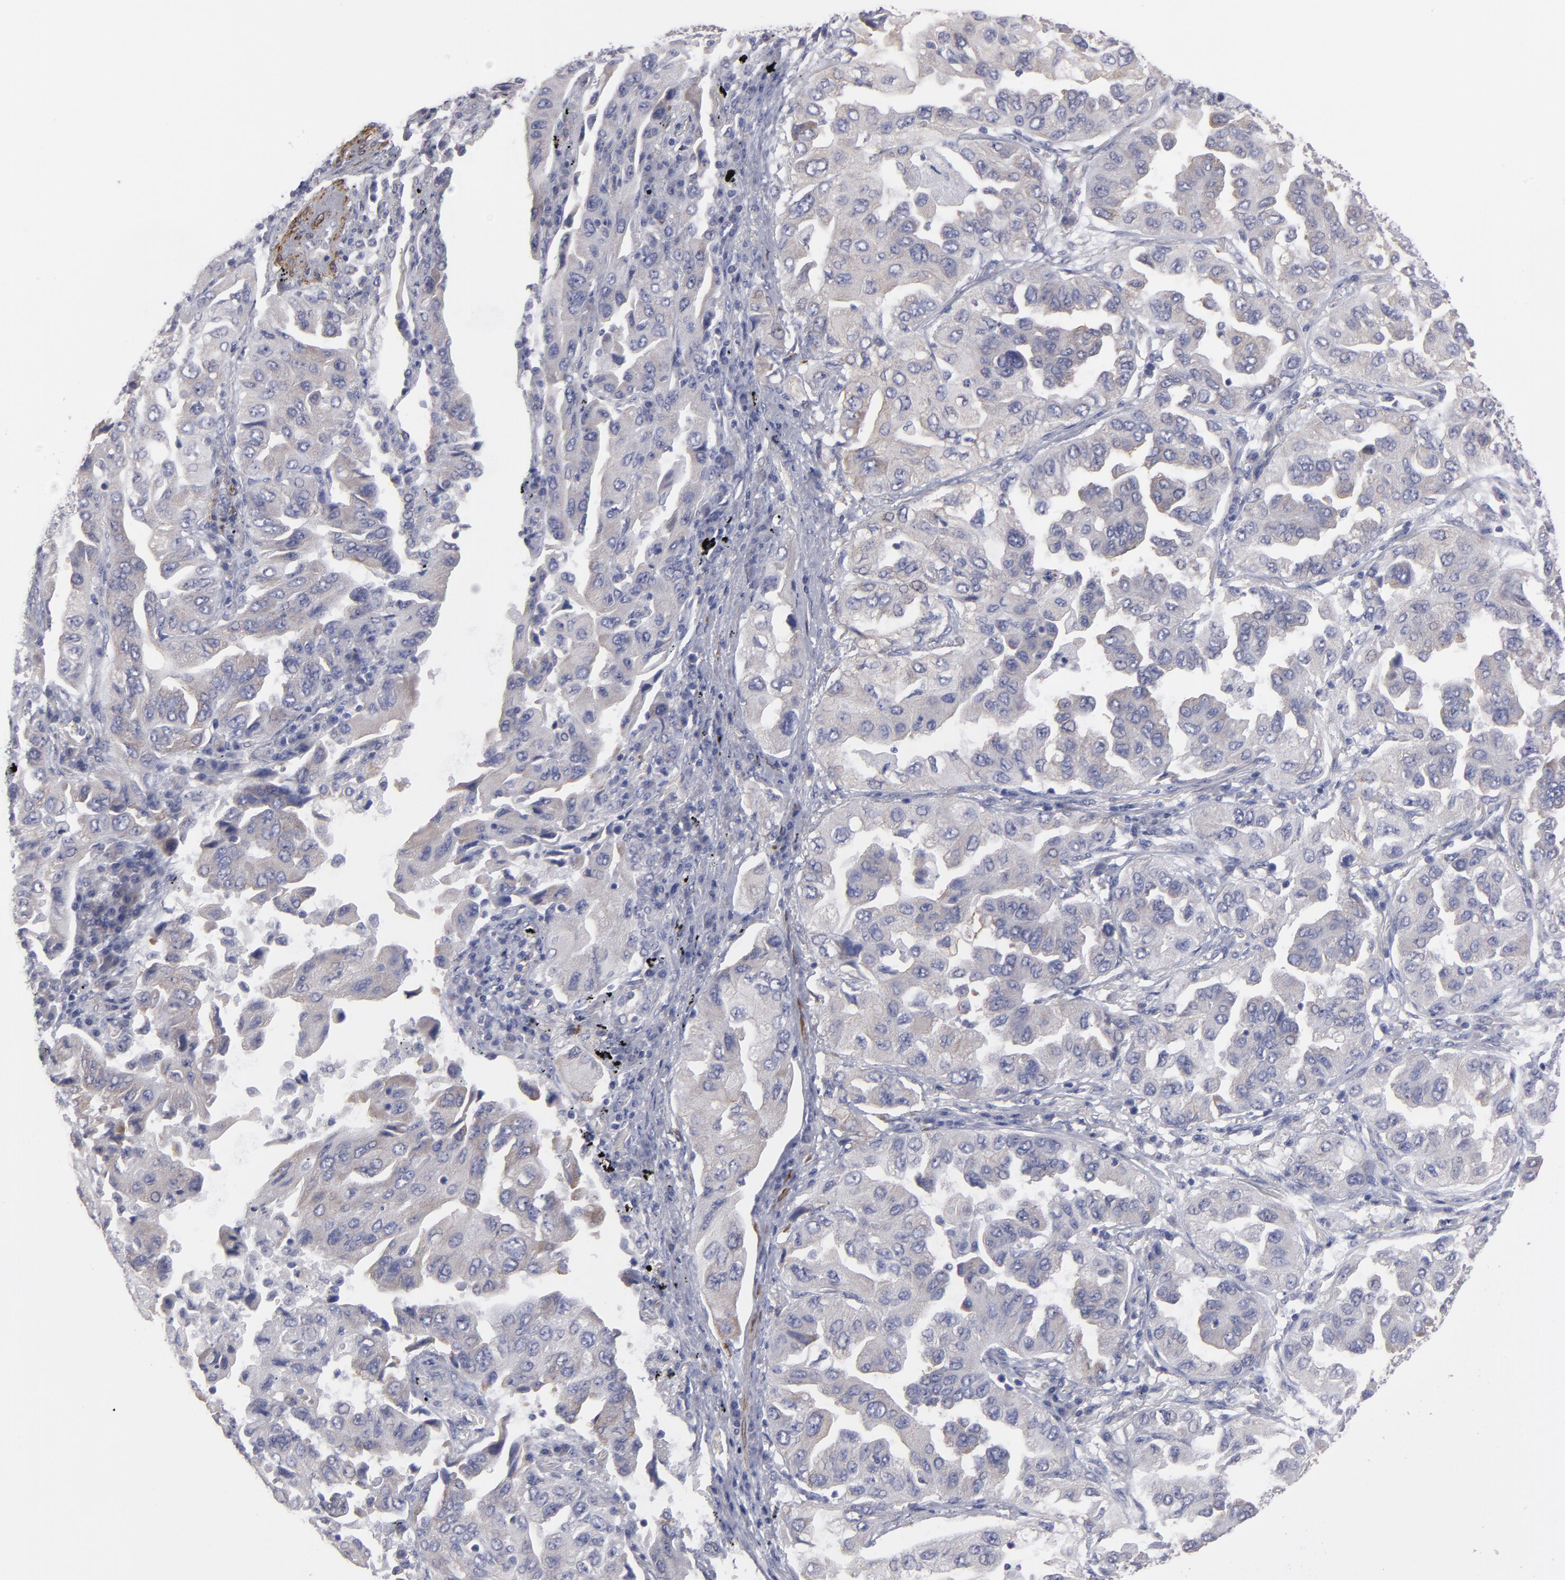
{"staining": {"intensity": "weak", "quantity": "<25%", "location": "cytoplasmic/membranous"}, "tissue": "lung cancer", "cell_type": "Tumor cells", "image_type": "cancer", "snomed": [{"axis": "morphology", "description": "Adenocarcinoma, NOS"}, {"axis": "topography", "description": "Lung"}], "caption": "The micrograph demonstrates no significant expression in tumor cells of lung cancer.", "gene": "SLMAP", "patient": {"sex": "female", "age": 65}}